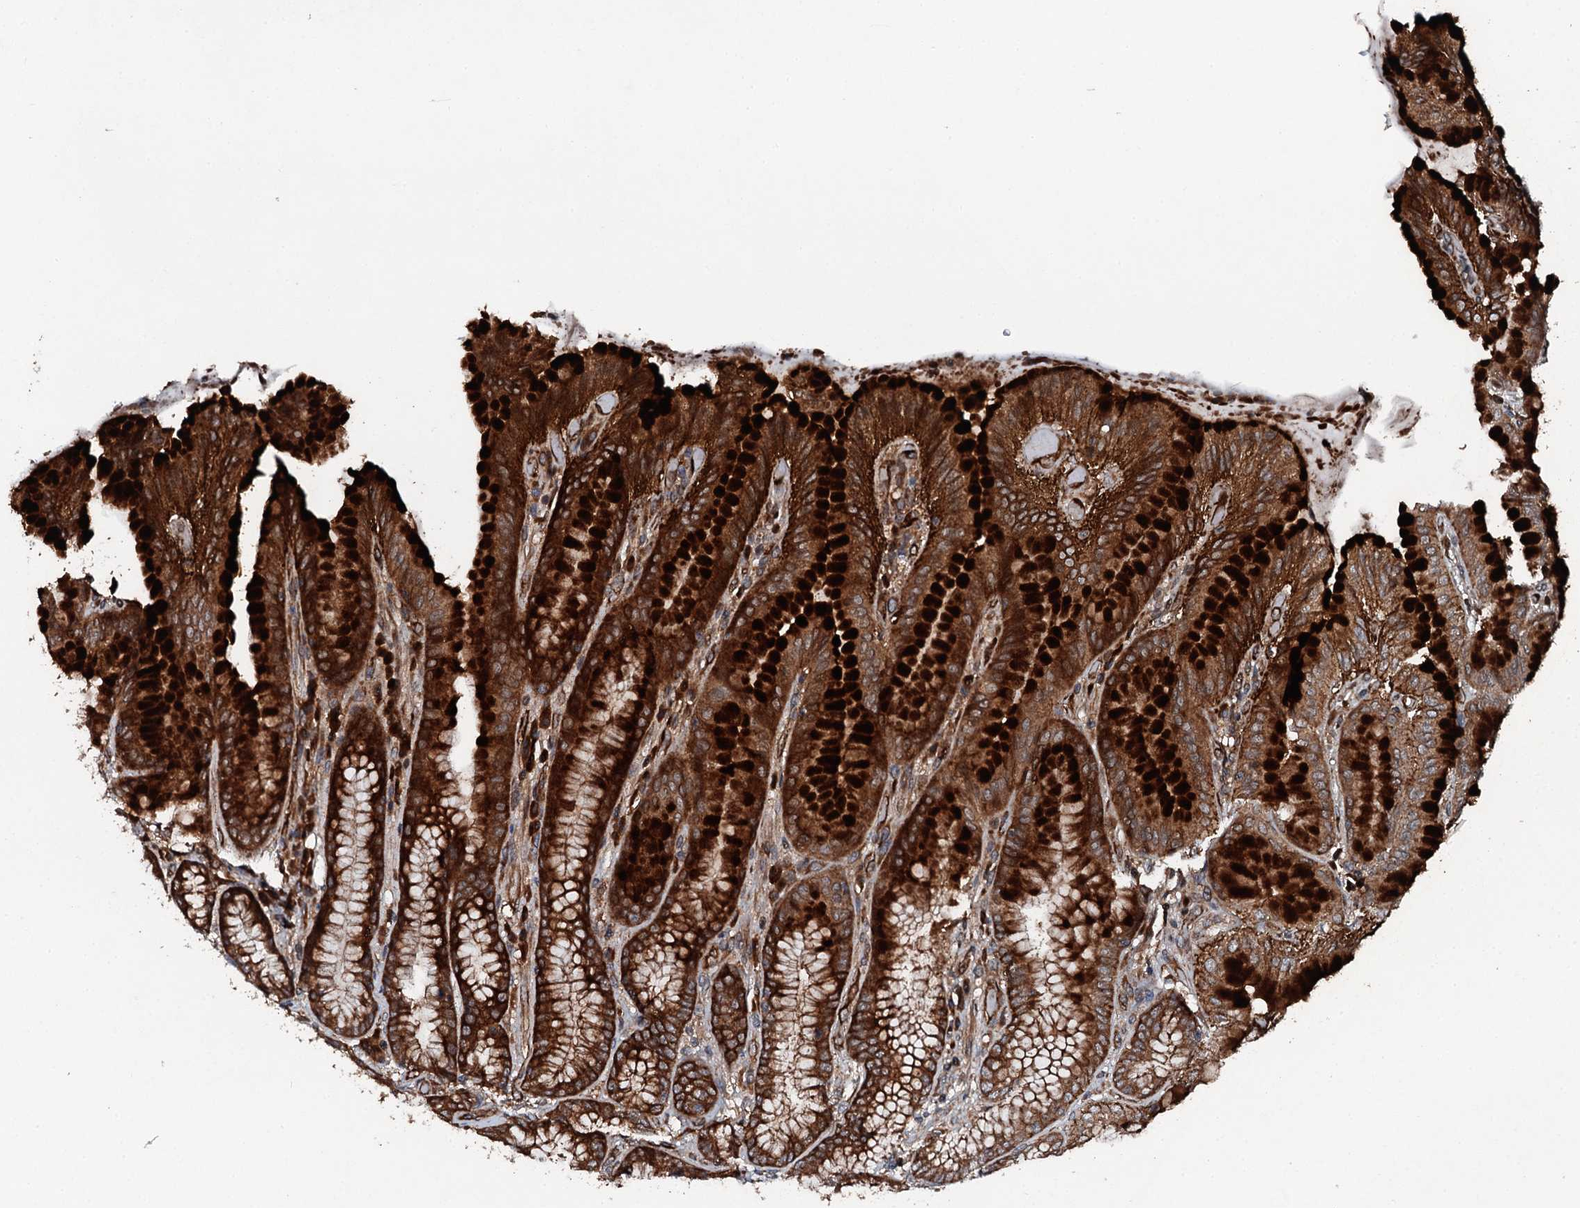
{"staining": {"intensity": "strong", "quantity": ">75%", "location": "cytoplasmic/membranous"}, "tissue": "stomach", "cell_type": "Glandular cells", "image_type": "normal", "snomed": [{"axis": "morphology", "description": "Normal tissue, NOS"}, {"axis": "topography", "description": "Stomach, upper"}, {"axis": "topography", "description": "Stomach, lower"}], "caption": "Immunohistochemistry (IHC) histopathology image of benign stomach: human stomach stained using immunohistochemistry (IHC) shows high levels of strong protein expression localized specifically in the cytoplasmic/membranous of glandular cells, appearing as a cytoplasmic/membranous brown color.", "gene": "FLYWCH1", "patient": {"sex": "female", "age": 76}}